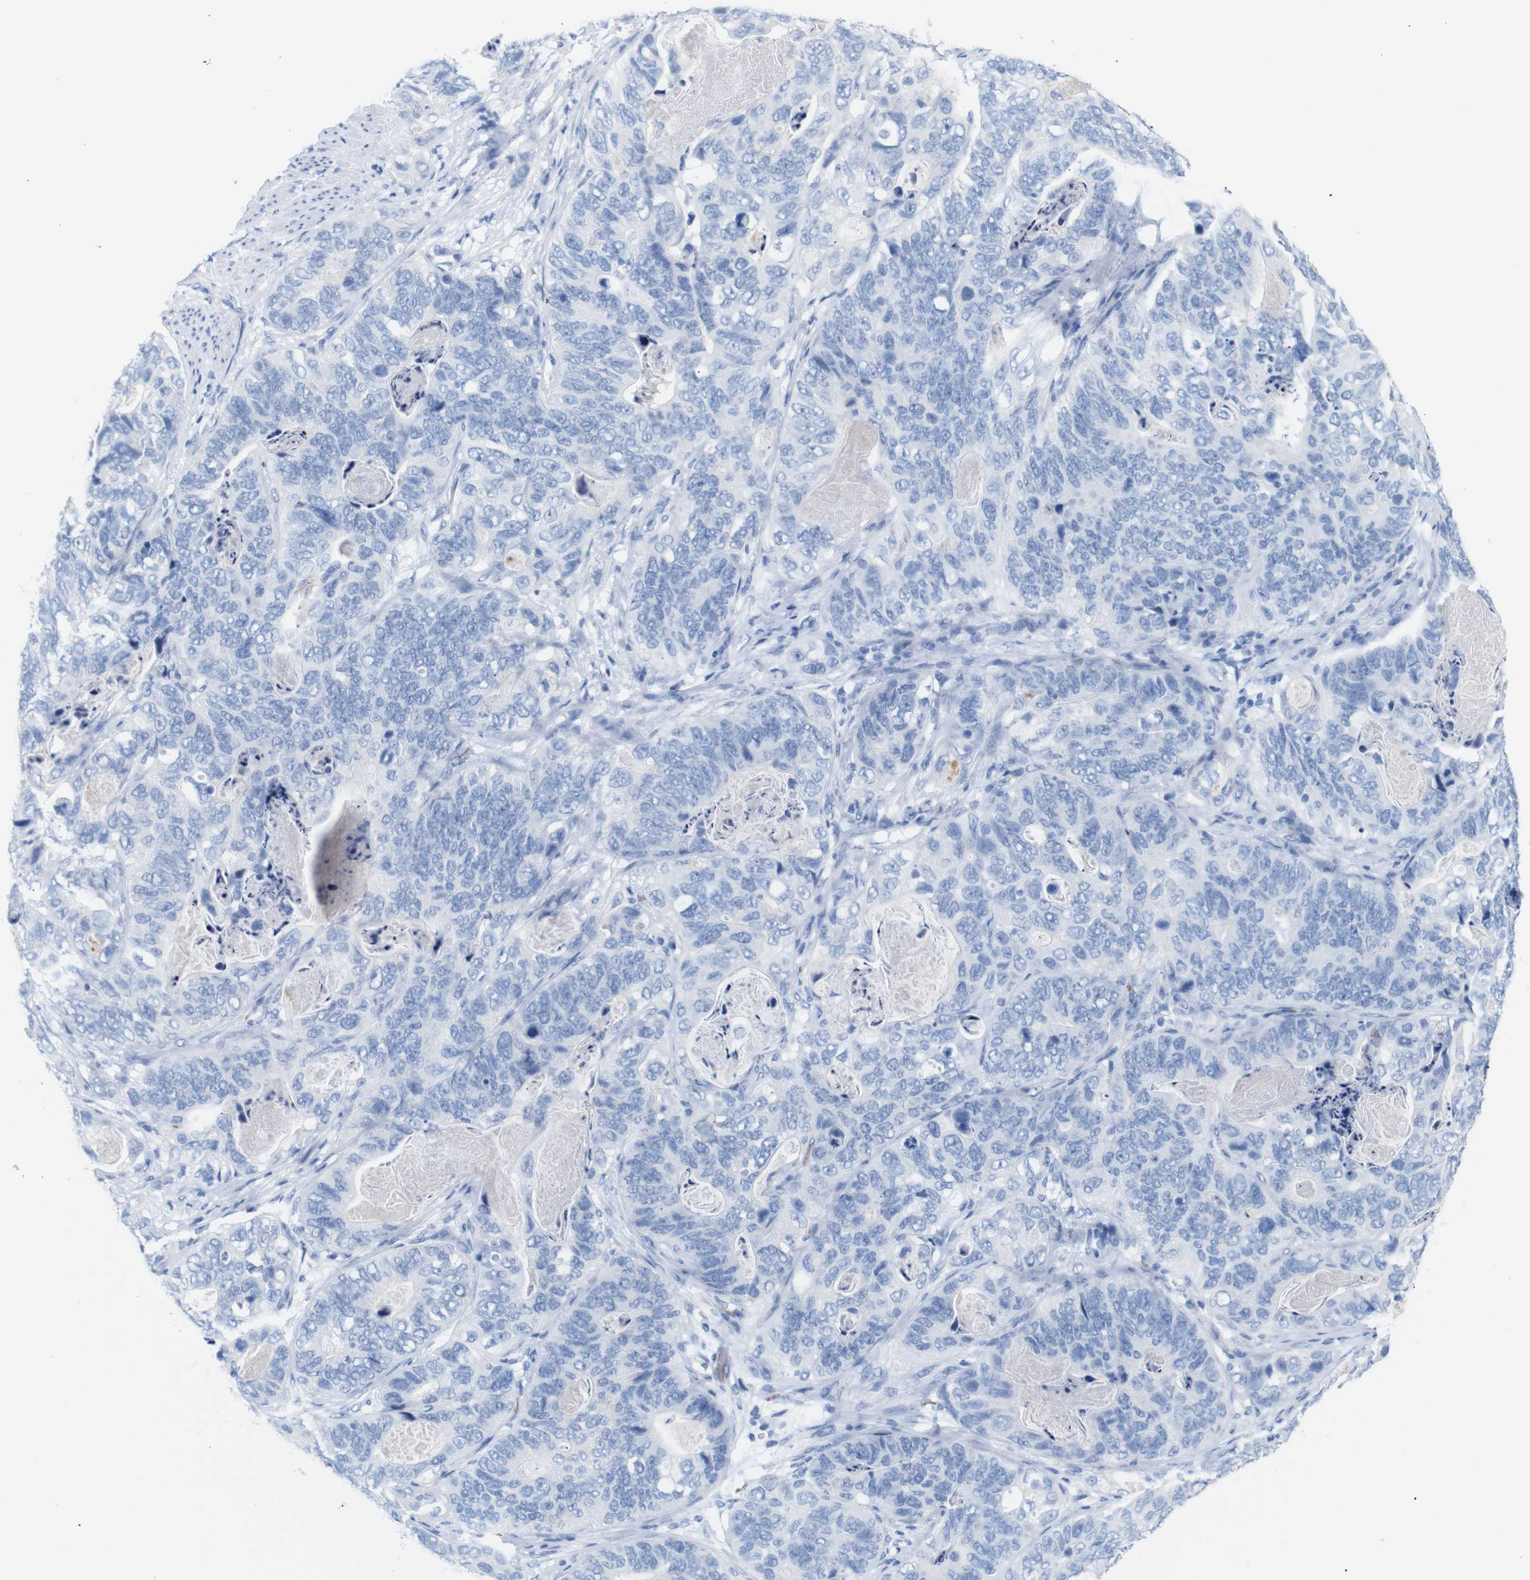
{"staining": {"intensity": "negative", "quantity": "none", "location": "none"}, "tissue": "stomach cancer", "cell_type": "Tumor cells", "image_type": "cancer", "snomed": [{"axis": "morphology", "description": "Adenocarcinoma, NOS"}, {"axis": "topography", "description": "Stomach"}], "caption": "Tumor cells are negative for brown protein staining in stomach adenocarcinoma.", "gene": "ERVMER34-1", "patient": {"sex": "female", "age": 89}}